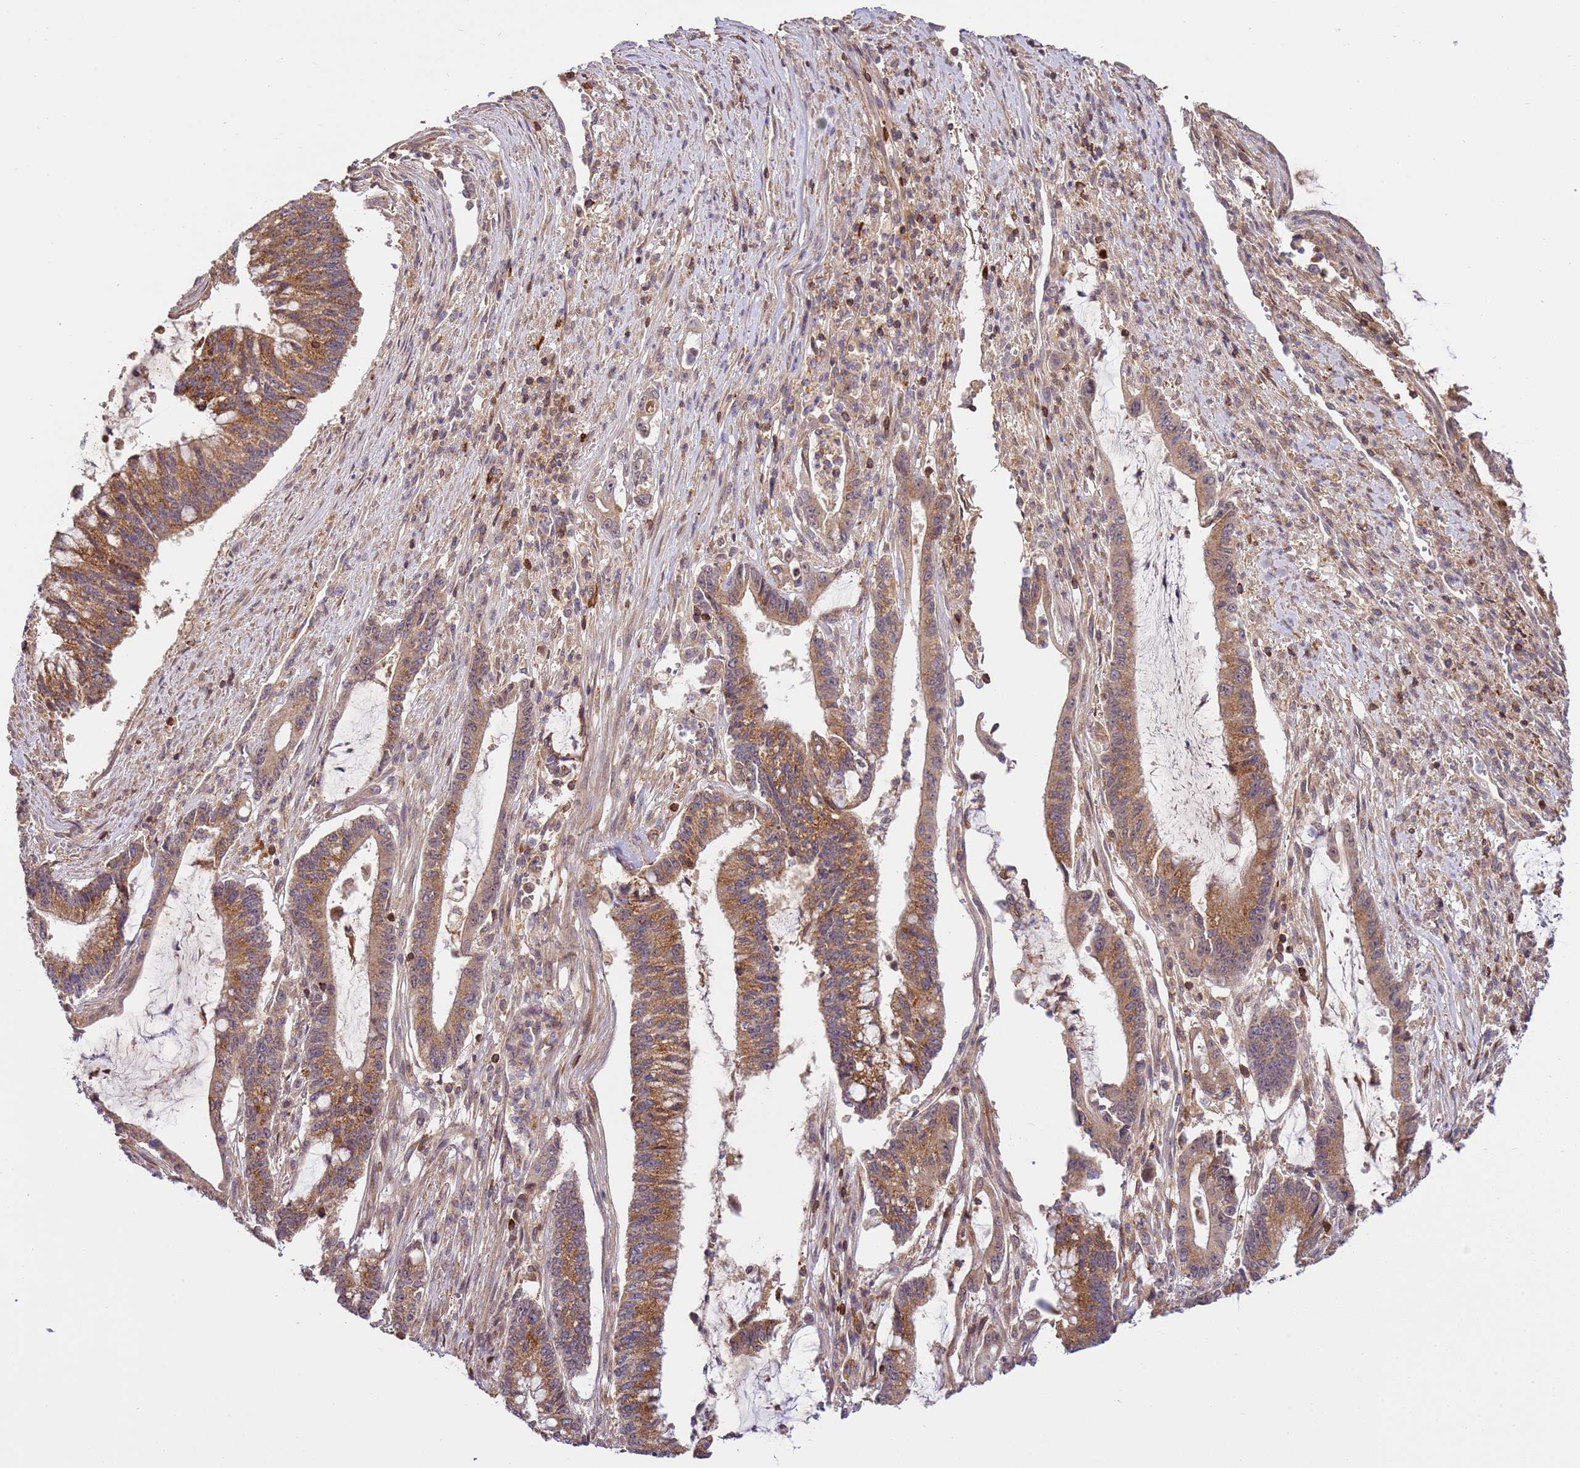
{"staining": {"intensity": "moderate", "quantity": ">75%", "location": "cytoplasmic/membranous"}, "tissue": "pancreatic cancer", "cell_type": "Tumor cells", "image_type": "cancer", "snomed": [{"axis": "morphology", "description": "Adenocarcinoma, NOS"}, {"axis": "topography", "description": "Pancreas"}], "caption": "A high-resolution image shows immunohistochemistry staining of pancreatic cancer (adenocarcinoma), which reveals moderate cytoplasmic/membranous staining in about >75% of tumor cells.", "gene": "ZNF624", "patient": {"sex": "female", "age": 50}}